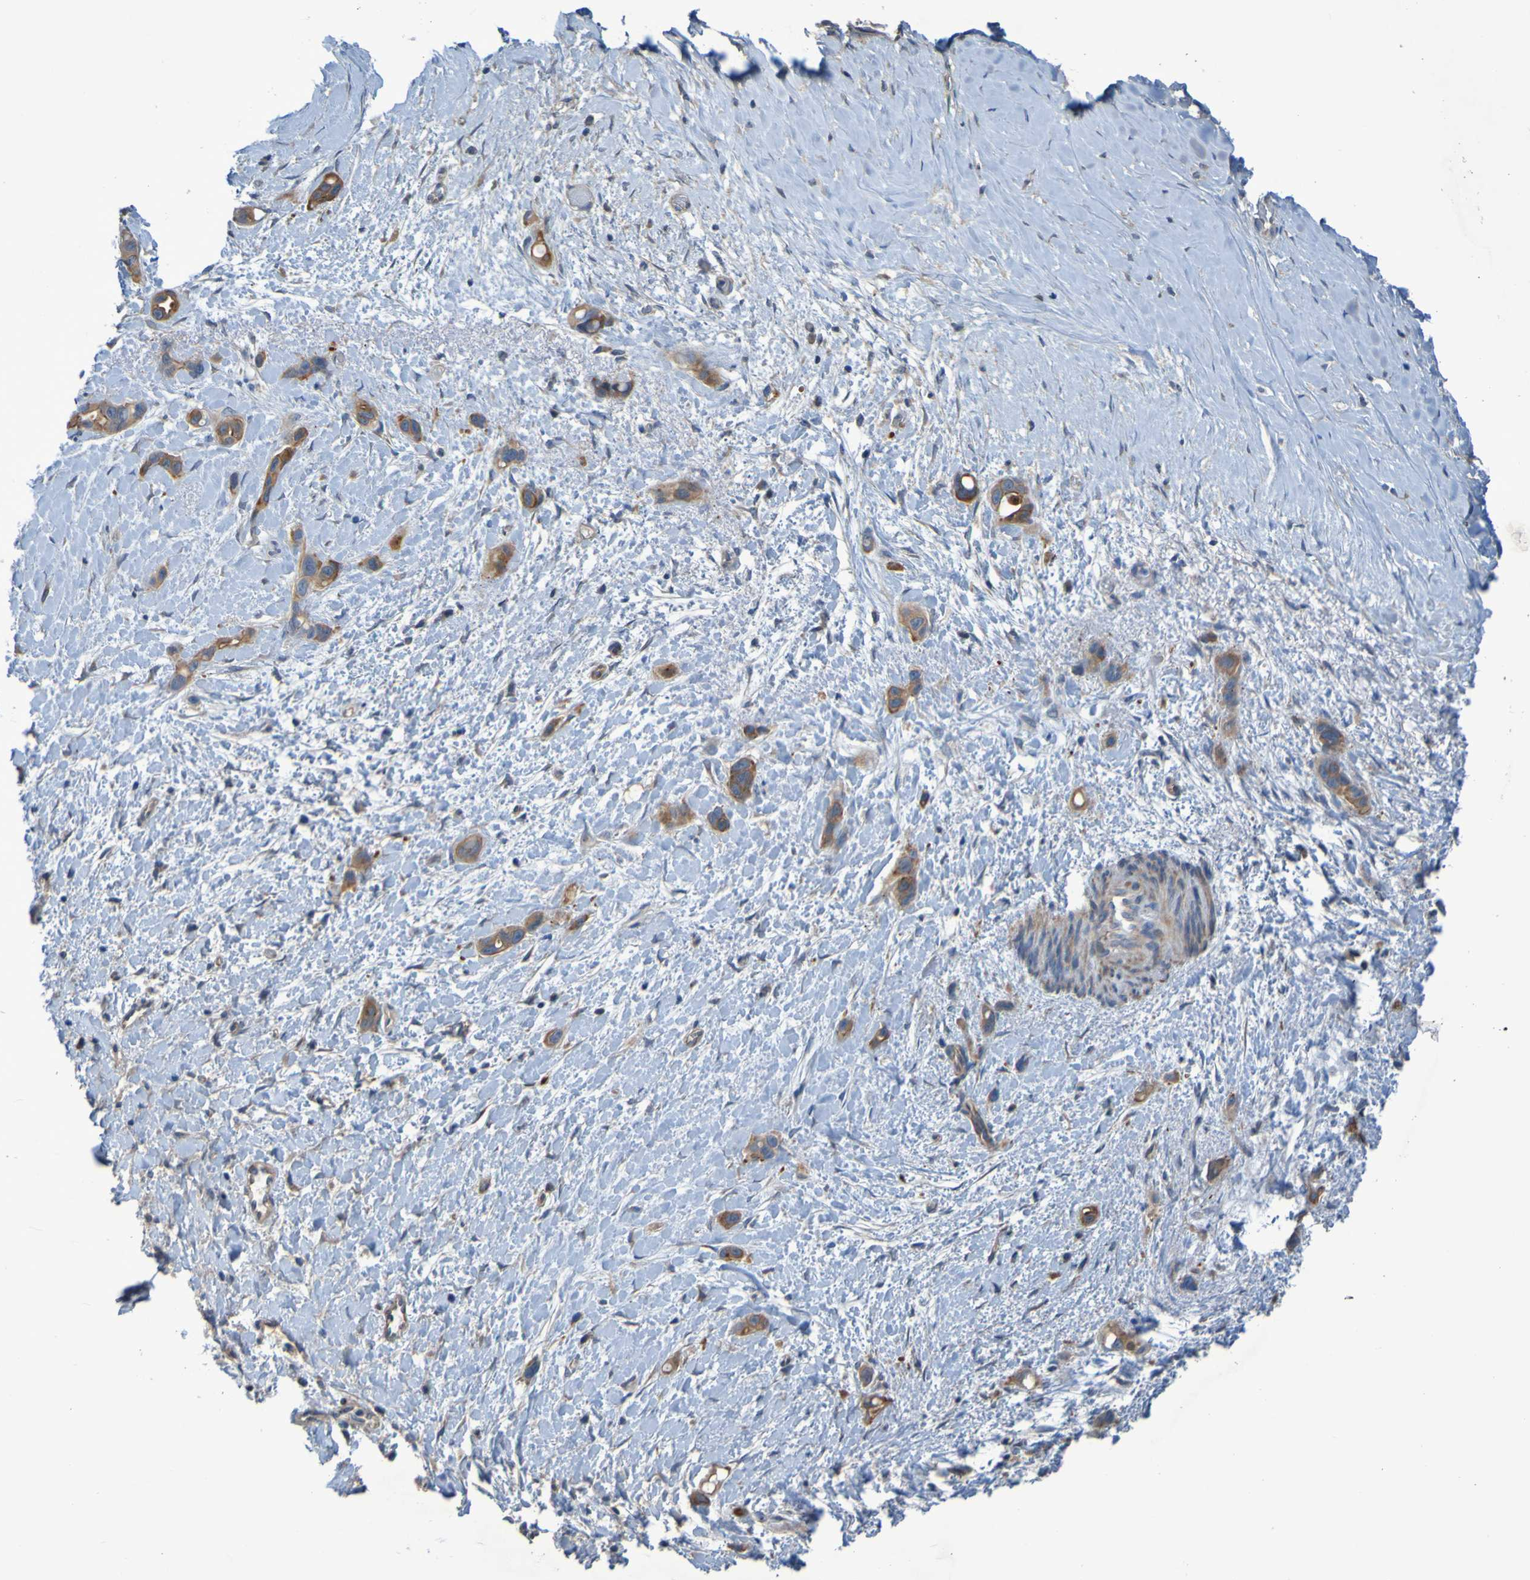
{"staining": {"intensity": "moderate", "quantity": ">75%", "location": "cytoplasmic/membranous"}, "tissue": "liver cancer", "cell_type": "Tumor cells", "image_type": "cancer", "snomed": [{"axis": "morphology", "description": "Cholangiocarcinoma"}, {"axis": "topography", "description": "Liver"}], "caption": "DAB immunohistochemical staining of cholangiocarcinoma (liver) displays moderate cytoplasmic/membranous protein staining in approximately >75% of tumor cells. The protein of interest is stained brown, and the nuclei are stained in blue (DAB (3,3'-diaminobenzidine) IHC with brightfield microscopy, high magnification).", "gene": "NPRL3", "patient": {"sex": "female", "age": 65}}